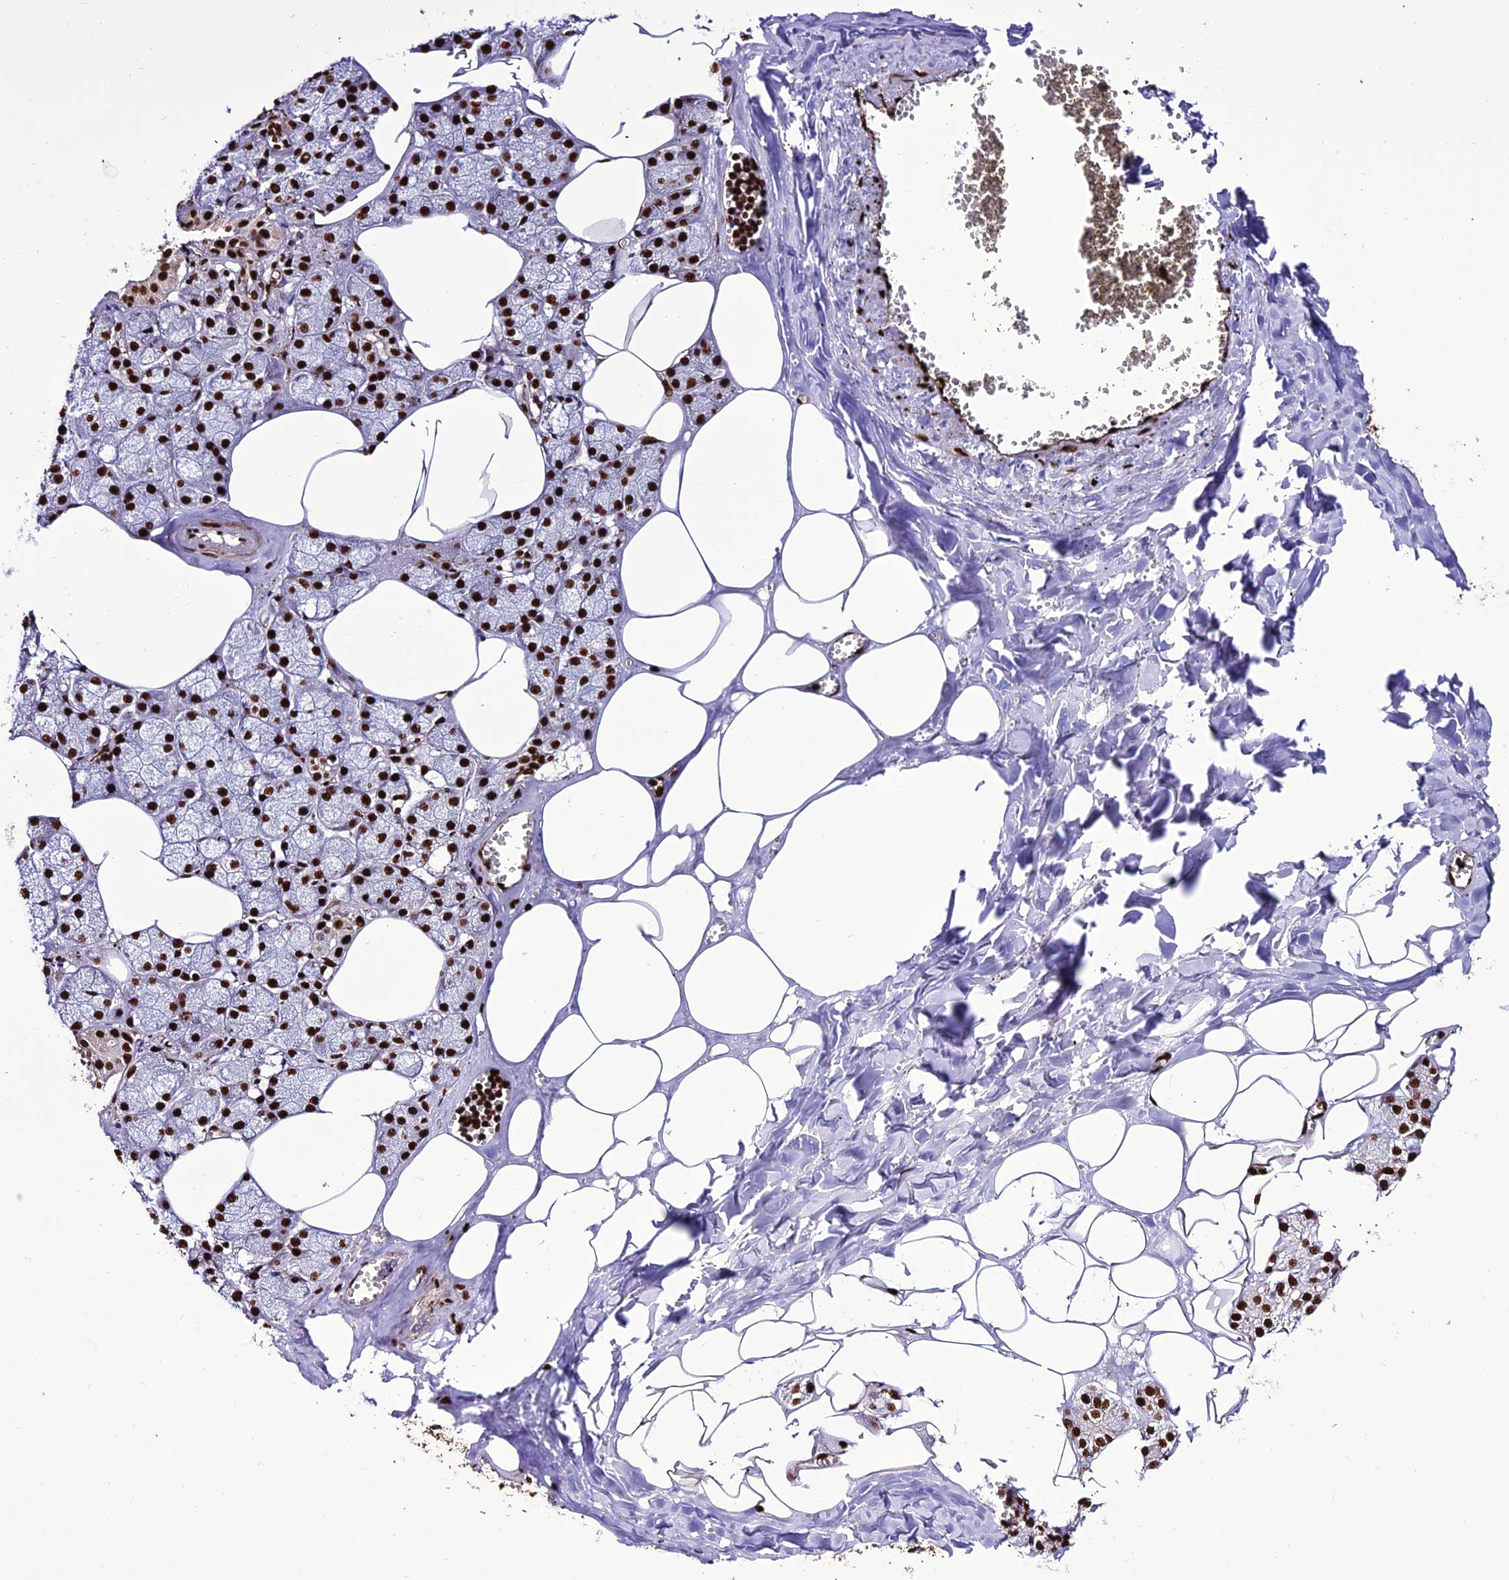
{"staining": {"intensity": "strong", "quantity": ">75%", "location": "nuclear"}, "tissue": "salivary gland", "cell_type": "Glandular cells", "image_type": "normal", "snomed": [{"axis": "morphology", "description": "Normal tissue, NOS"}, {"axis": "topography", "description": "Salivary gland"}], "caption": "Strong nuclear protein expression is present in about >75% of glandular cells in salivary gland.", "gene": "INO80E", "patient": {"sex": "male", "age": 62}}